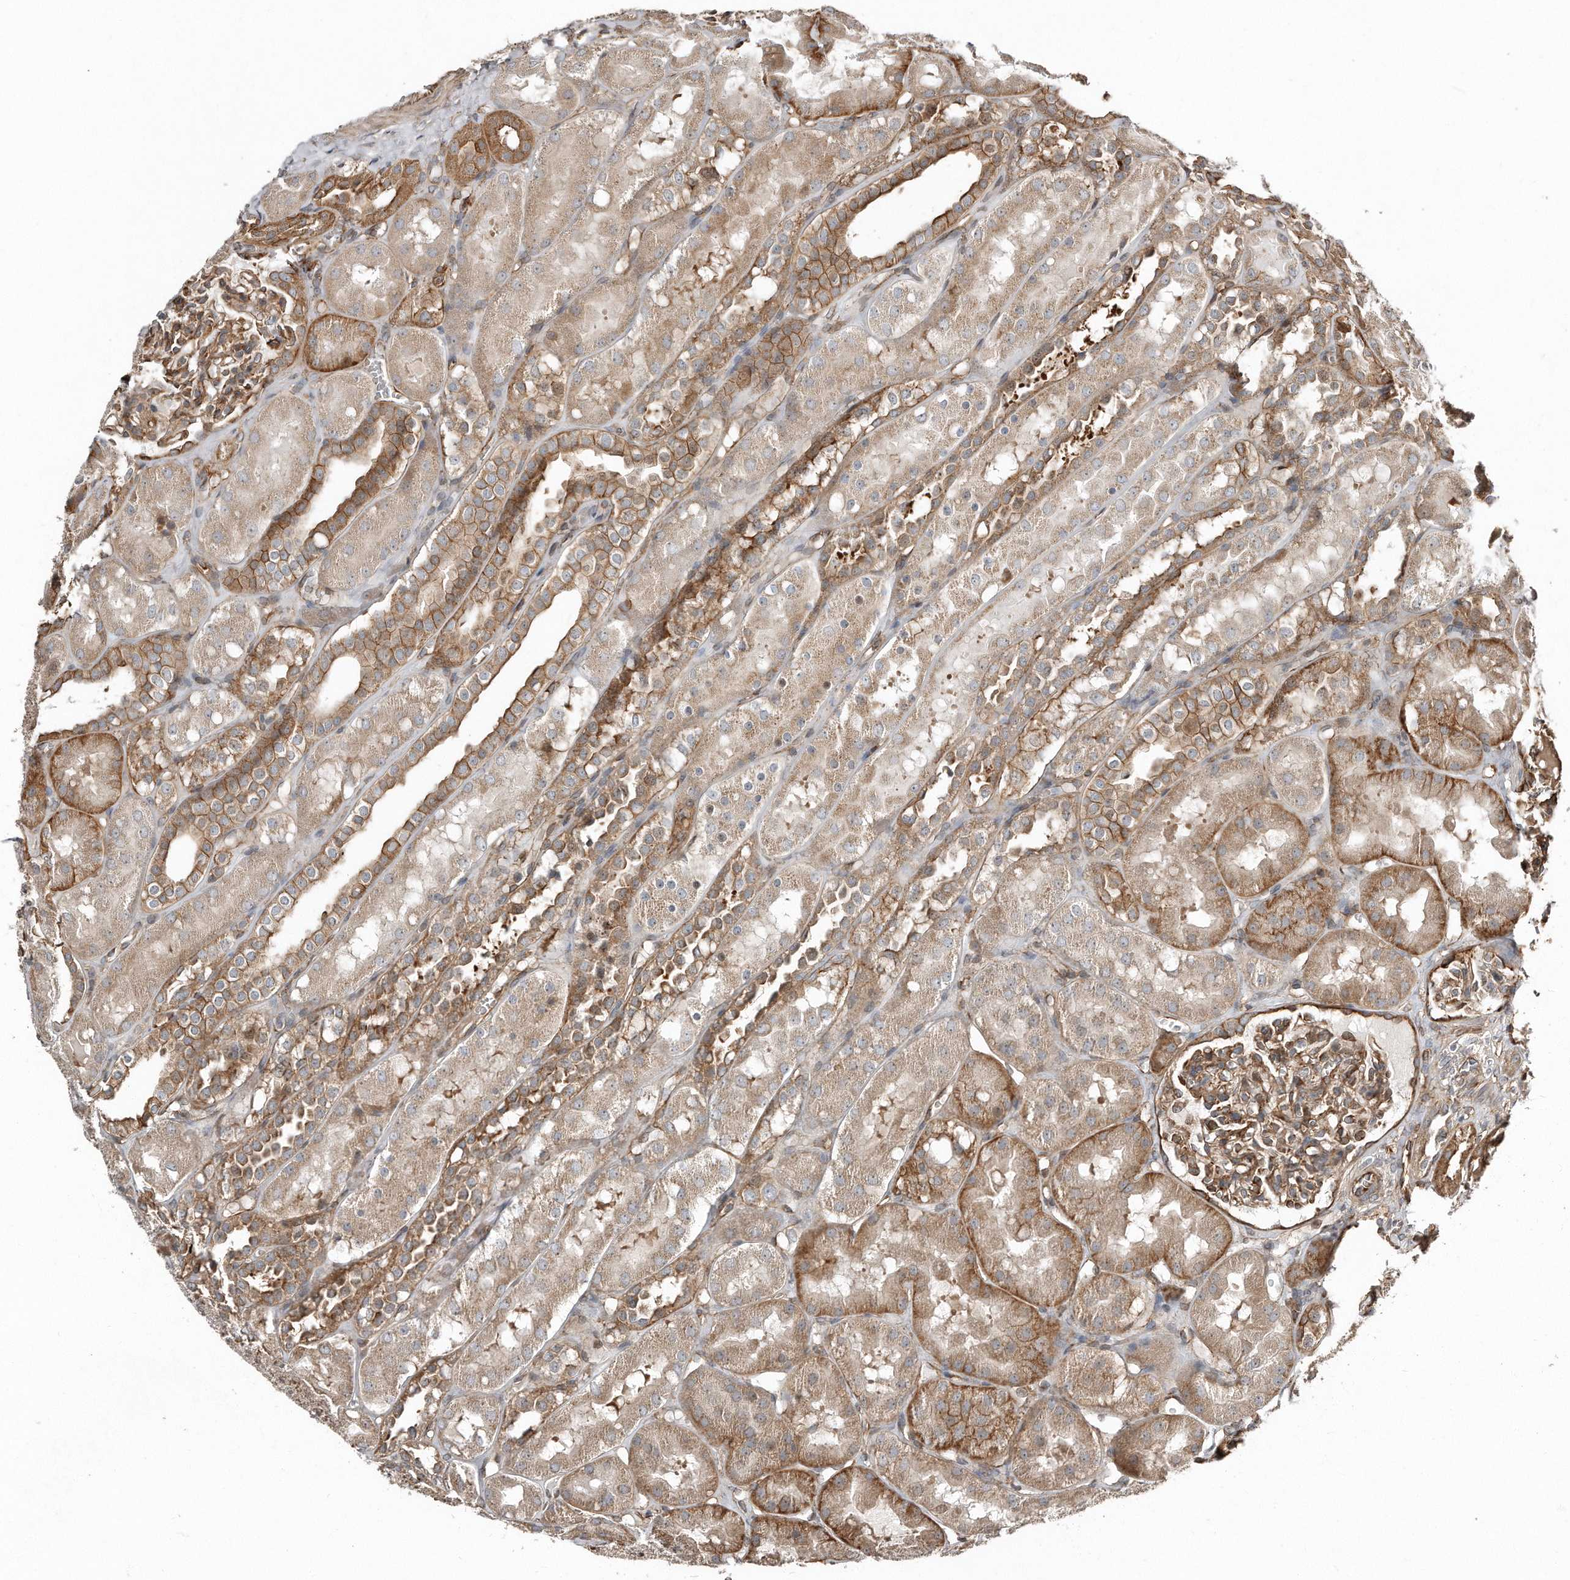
{"staining": {"intensity": "strong", "quantity": "25%-75%", "location": "cytoplasmic/membranous"}, "tissue": "kidney", "cell_type": "Cells in glomeruli", "image_type": "normal", "snomed": [{"axis": "morphology", "description": "Normal tissue, NOS"}, {"axis": "topography", "description": "Kidney"}], "caption": "Kidney stained with DAB immunohistochemistry exhibits high levels of strong cytoplasmic/membranous positivity in approximately 25%-75% of cells in glomeruli. (DAB (3,3'-diaminobenzidine) IHC with brightfield microscopy, high magnification).", "gene": "SNAP47", "patient": {"sex": "male", "age": 16}}